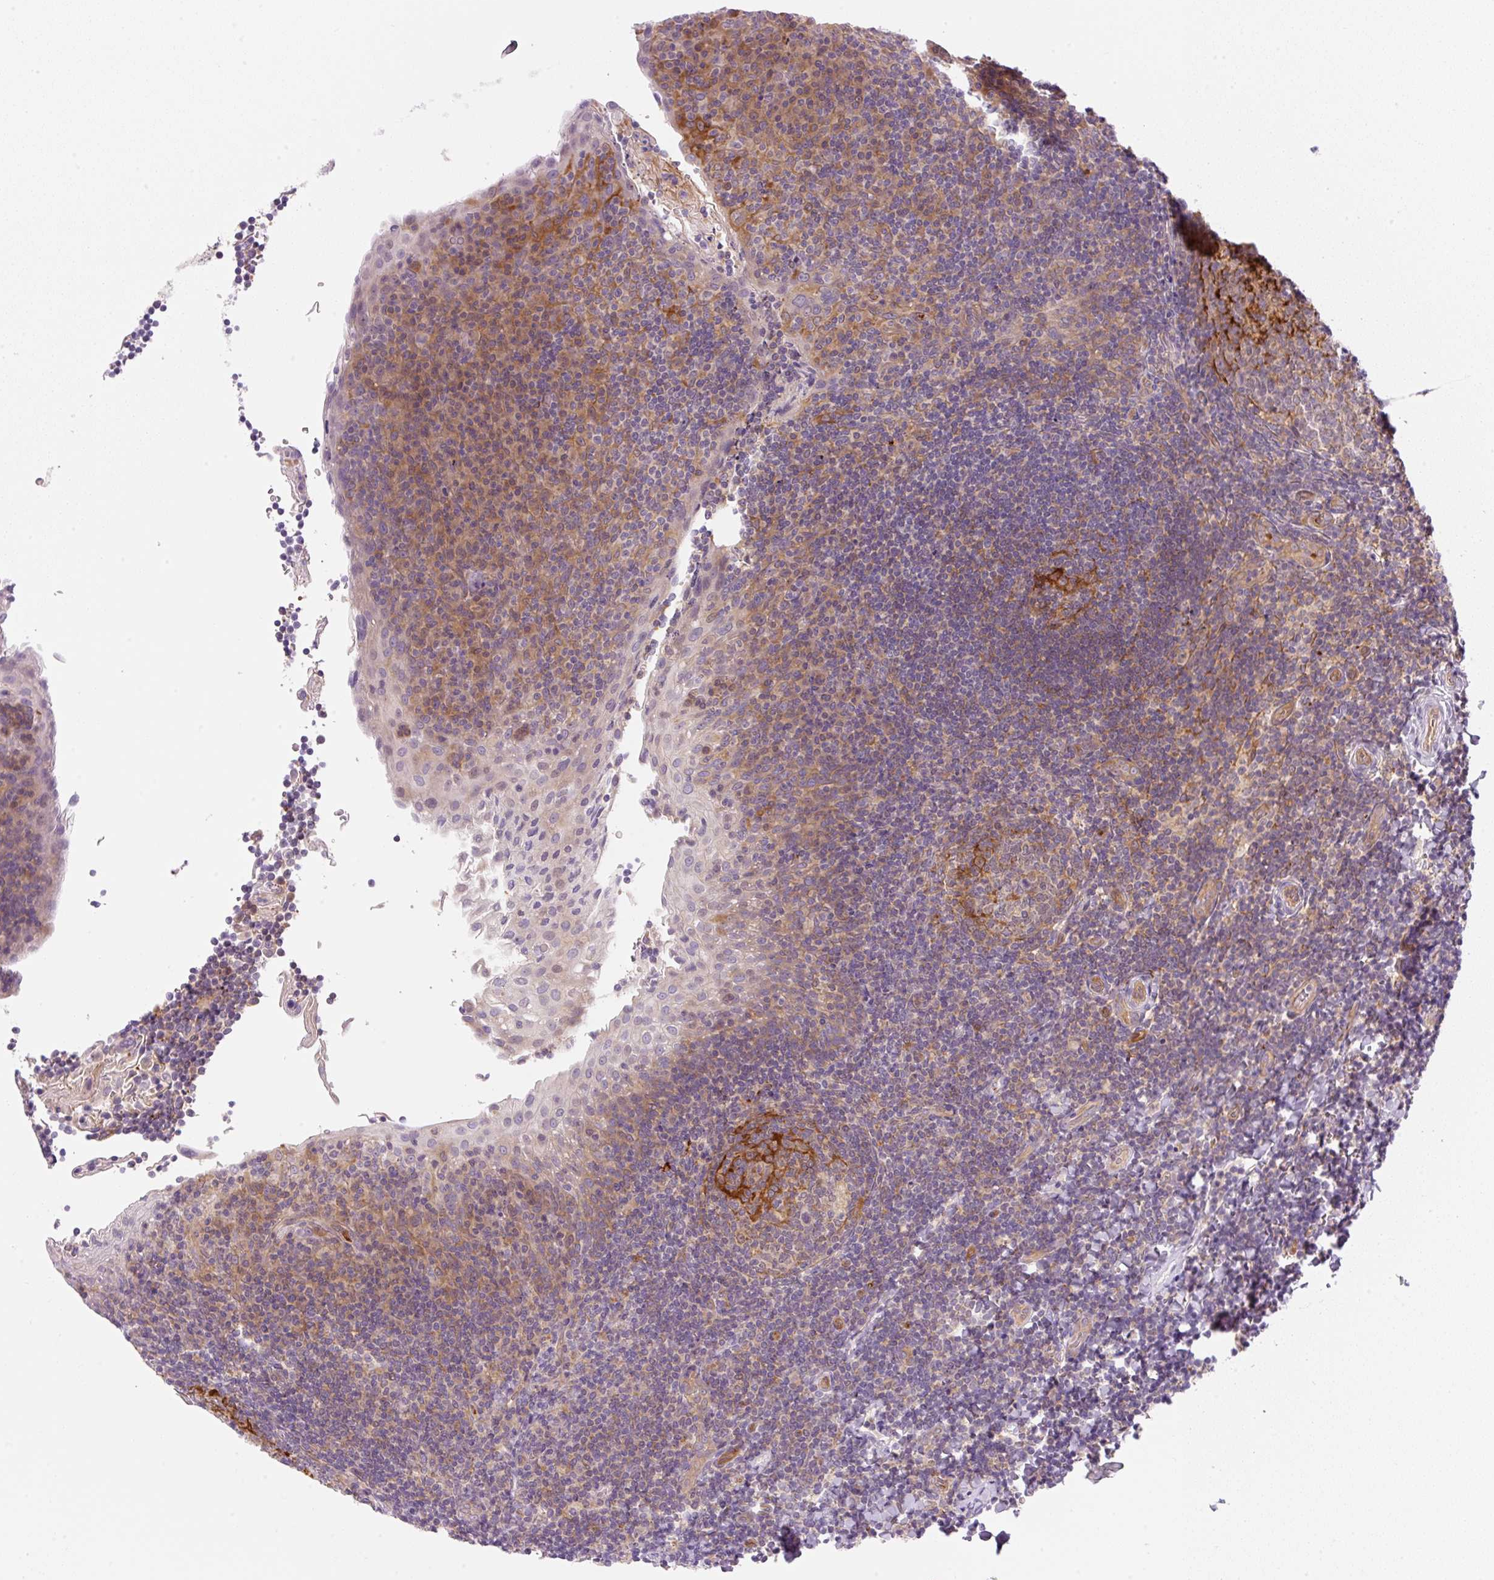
{"staining": {"intensity": "weak", "quantity": "25%-75%", "location": "cytoplasmic/membranous"}, "tissue": "tonsil", "cell_type": "Germinal center cells", "image_type": "normal", "snomed": [{"axis": "morphology", "description": "Normal tissue, NOS"}, {"axis": "topography", "description": "Tonsil"}], "caption": "Weak cytoplasmic/membranous expression is identified in approximately 25%-75% of germinal center cells in normal tonsil.", "gene": "OMA1", "patient": {"sex": "male", "age": 17}}